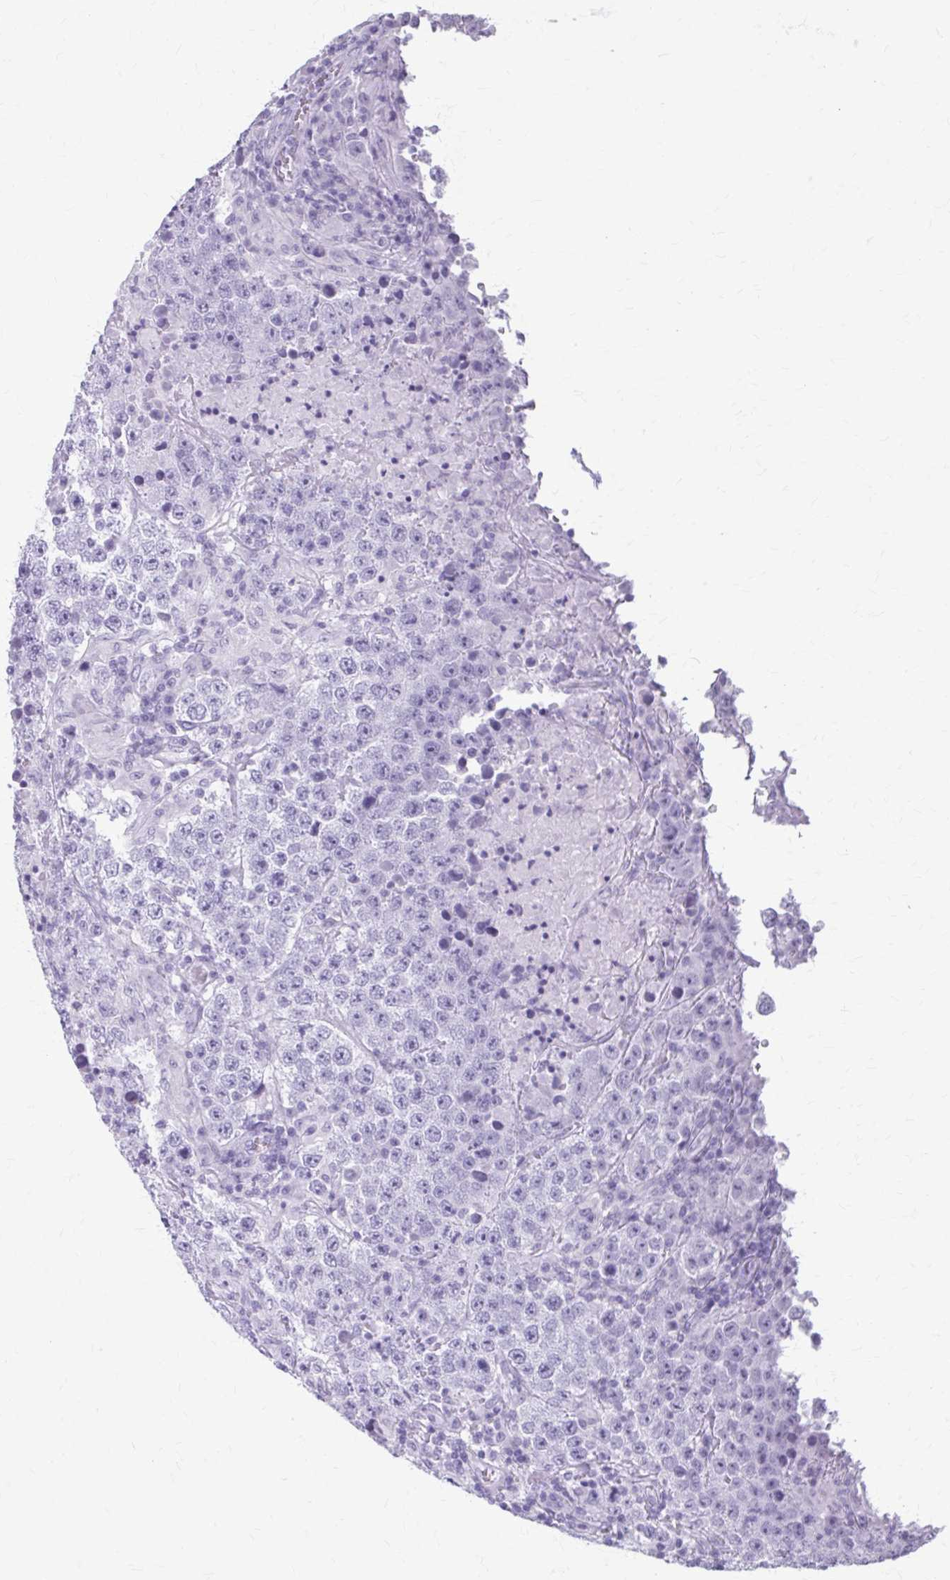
{"staining": {"intensity": "negative", "quantity": "none", "location": "none"}, "tissue": "testis cancer", "cell_type": "Tumor cells", "image_type": "cancer", "snomed": [{"axis": "morphology", "description": "Normal tissue, NOS"}, {"axis": "morphology", "description": "Urothelial carcinoma, High grade"}, {"axis": "morphology", "description": "Seminoma, NOS"}, {"axis": "morphology", "description": "Carcinoma, Embryonal, NOS"}, {"axis": "topography", "description": "Urinary bladder"}, {"axis": "topography", "description": "Testis"}], "caption": "Tumor cells show no significant expression in embryonal carcinoma (testis). The staining is performed using DAB brown chromogen with nuclei counter-stained in using hematoxylin.", "gene": "KRT5", "patient": {"sex": "male", "age": 41}}